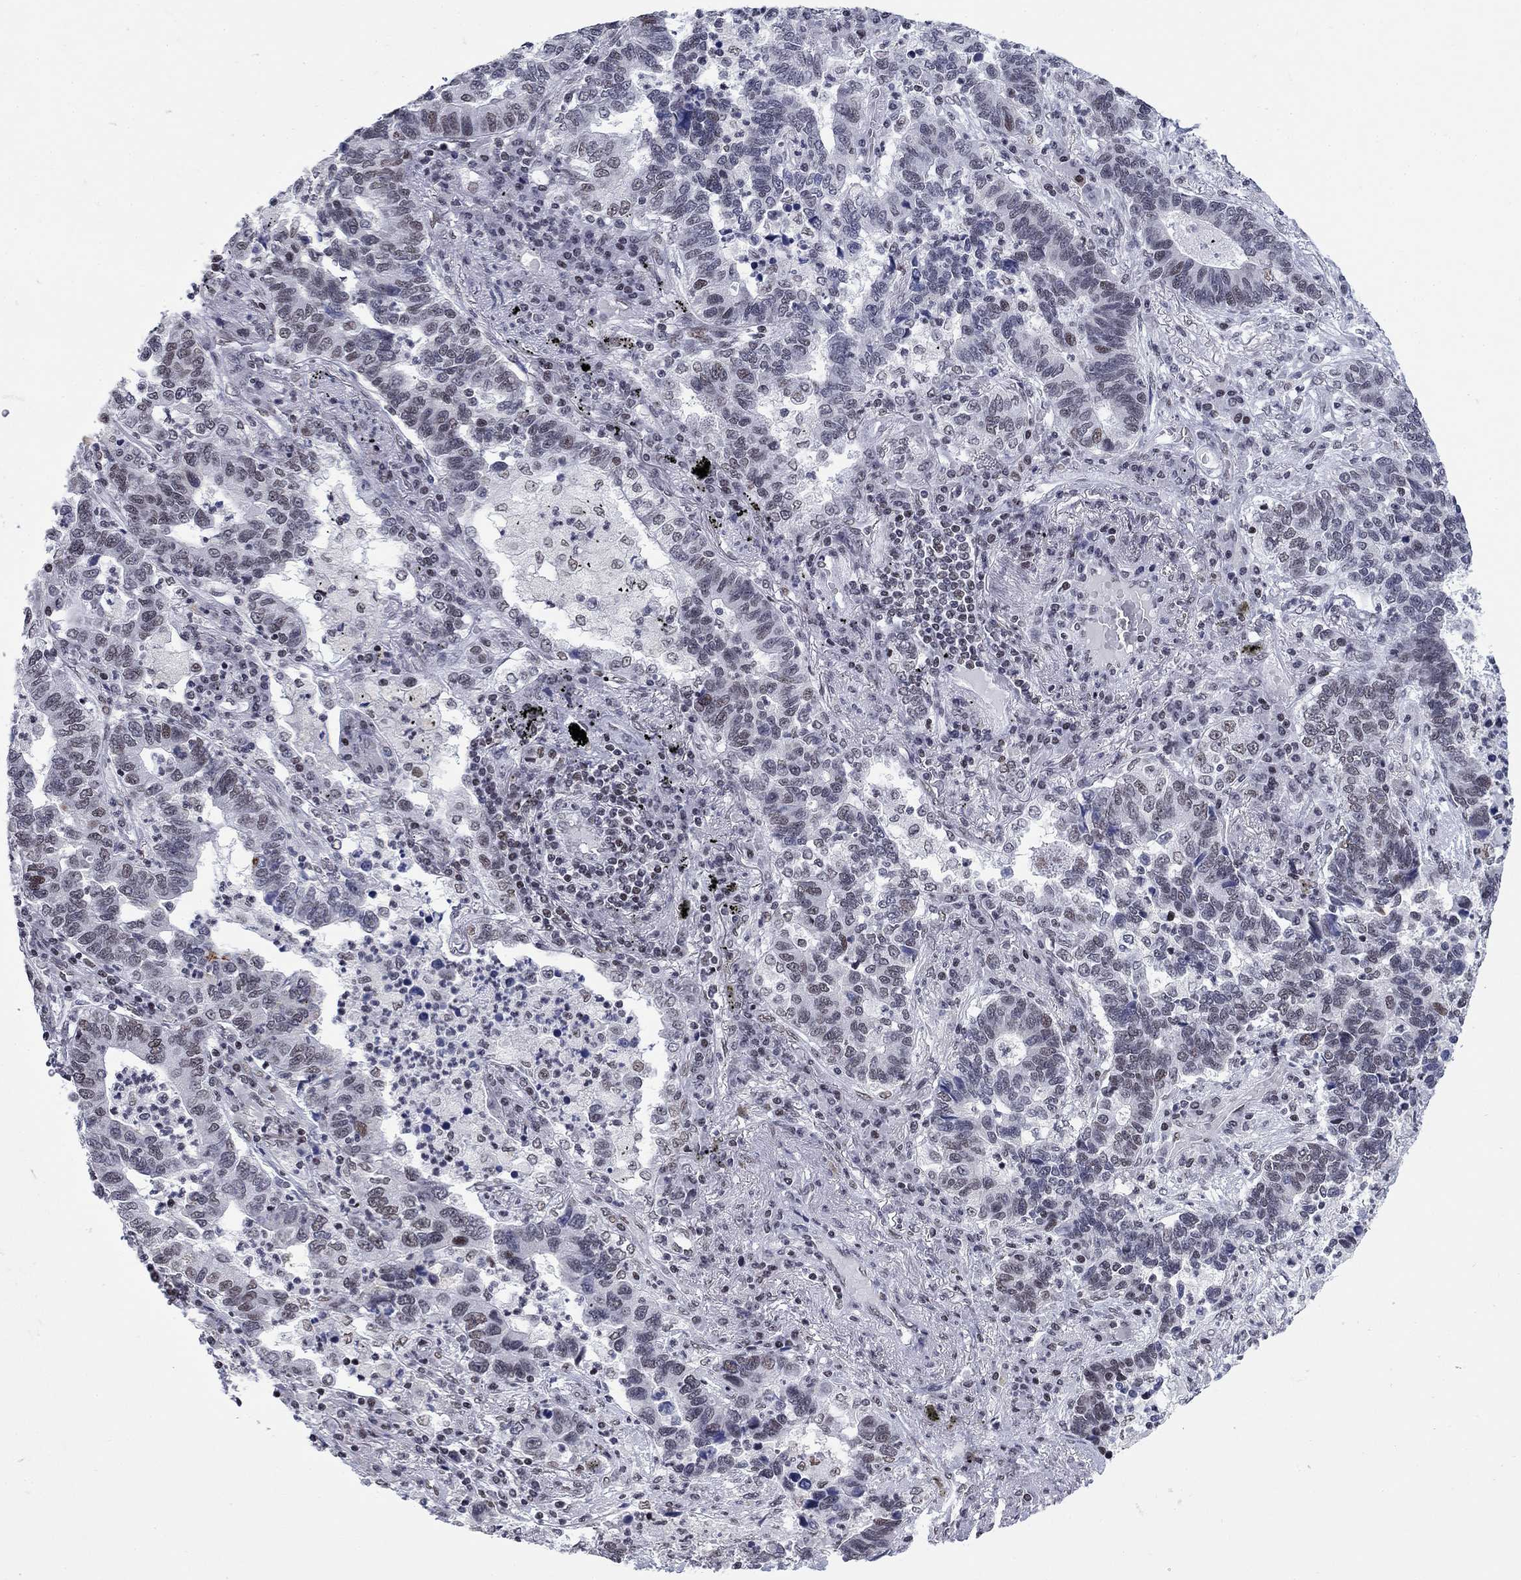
{"staining": {"intensity": "negative", "quantity": "none", "location": "none"}, "tissue": "lung cancer", "cell_type": "Tumor cells", "image_type": "cancer", "snomed": [{"axis": "morphology", "description": "Adenocarcinoma, NOS"}, {"axis": "topography", "description": "Lung"}], "caption": "An IHC image of adenocarcinoma (lung) is shown. There is no staining in tumor cells of adenocarcinoma (lung).", "gene": "NPAS3", "patient": {"sex": "female", "age": 57}}